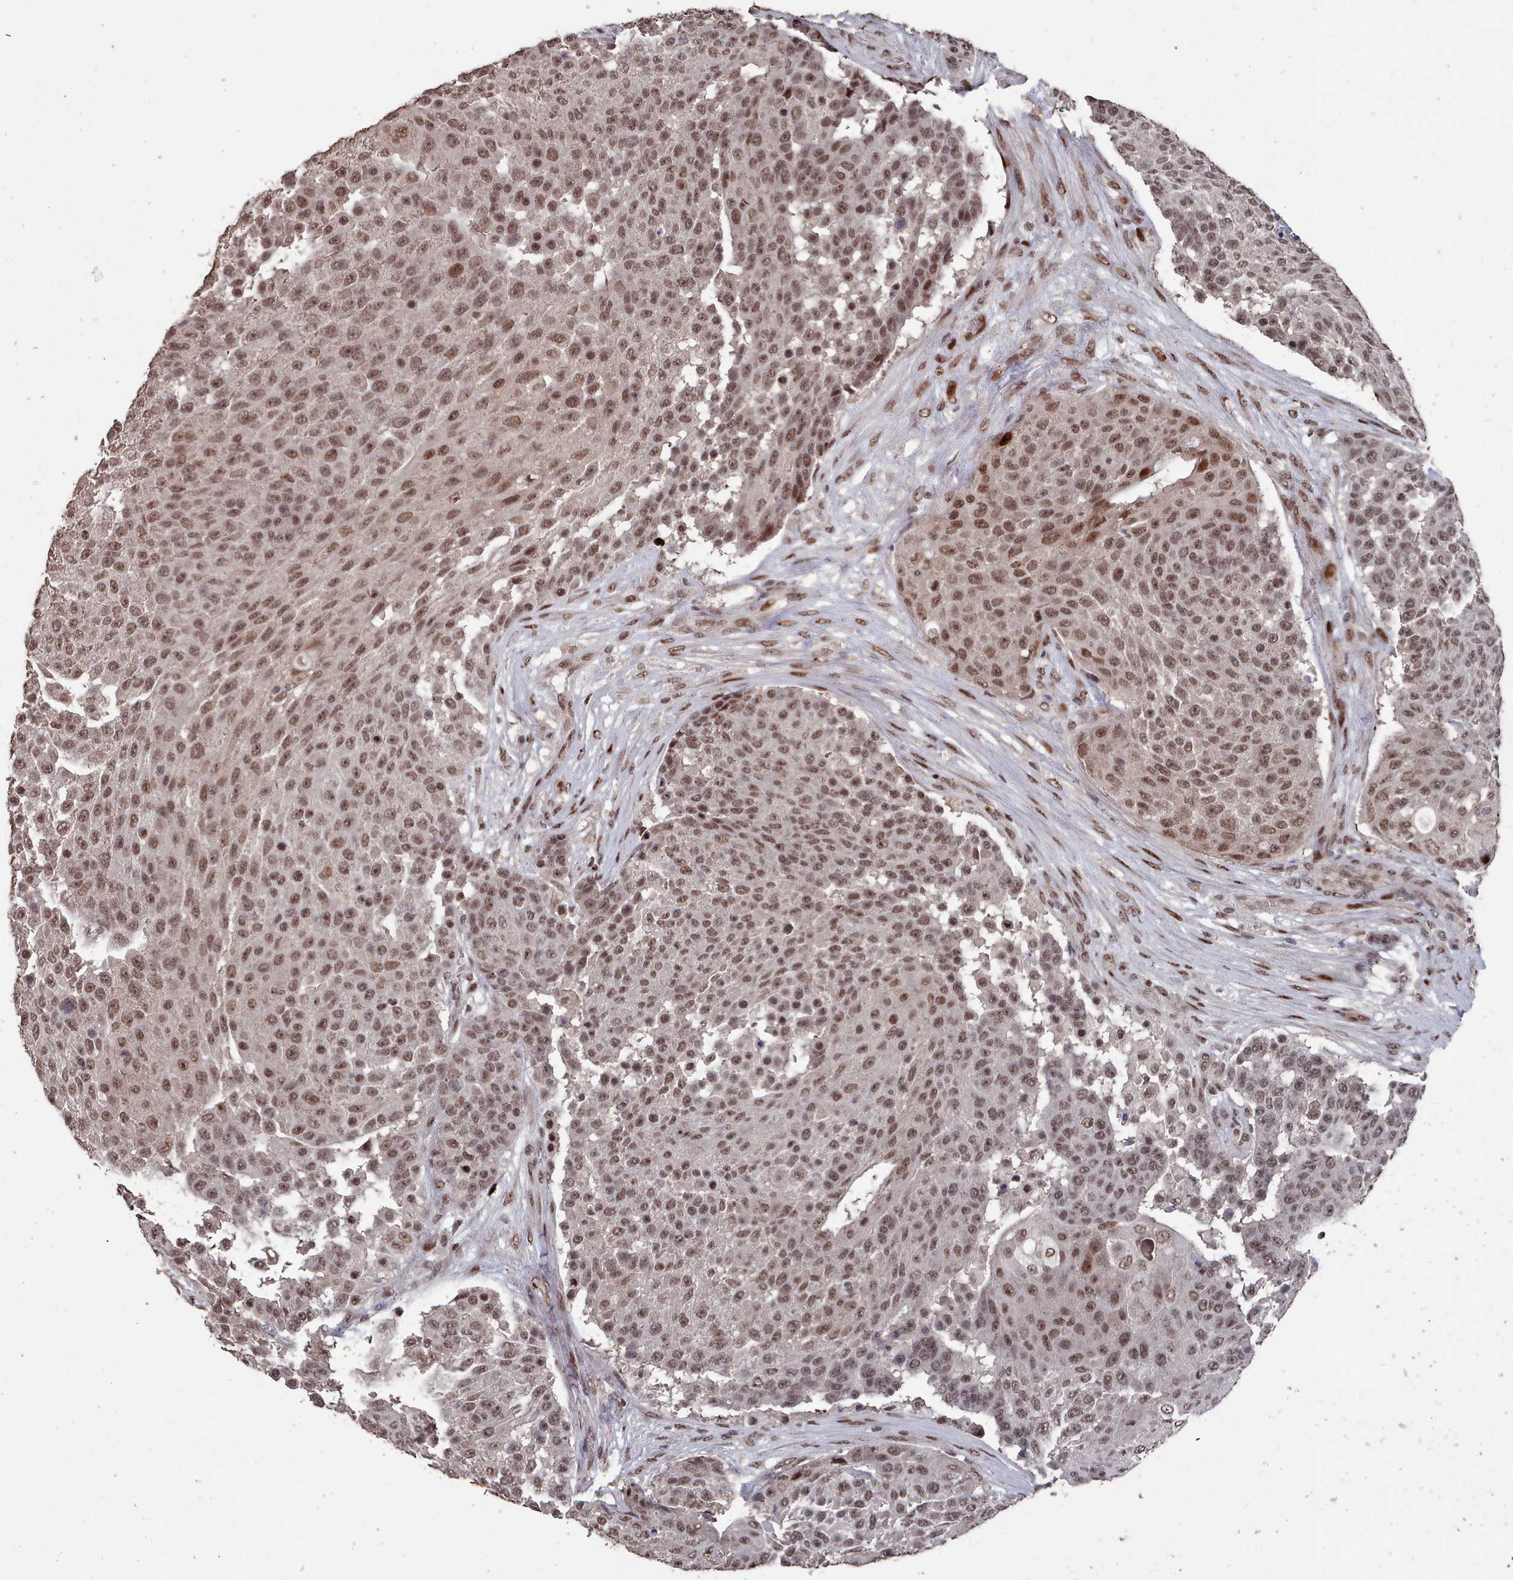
{"staining": {"intensity": "moderate", "quantity": ">75%", "location": "nuclear"}, "tissue": "urothelial cancer", "cell_type": "Tumor cells", "image_type": "cancer", "snomed": [{"axis": "morphology", "description": "Urothelial carcinoma, High grade"}, {"axis": "topography", "description": "Urinary bladder"}], "caption": "IHC image of urothelial cancer stained for a protein (brown), which reveals medium levels of moderate nuclear positivity in approximately >75% of tumor cells.", "gene": "PNRC2", "patient": {"sex": "female", "age": 63}}